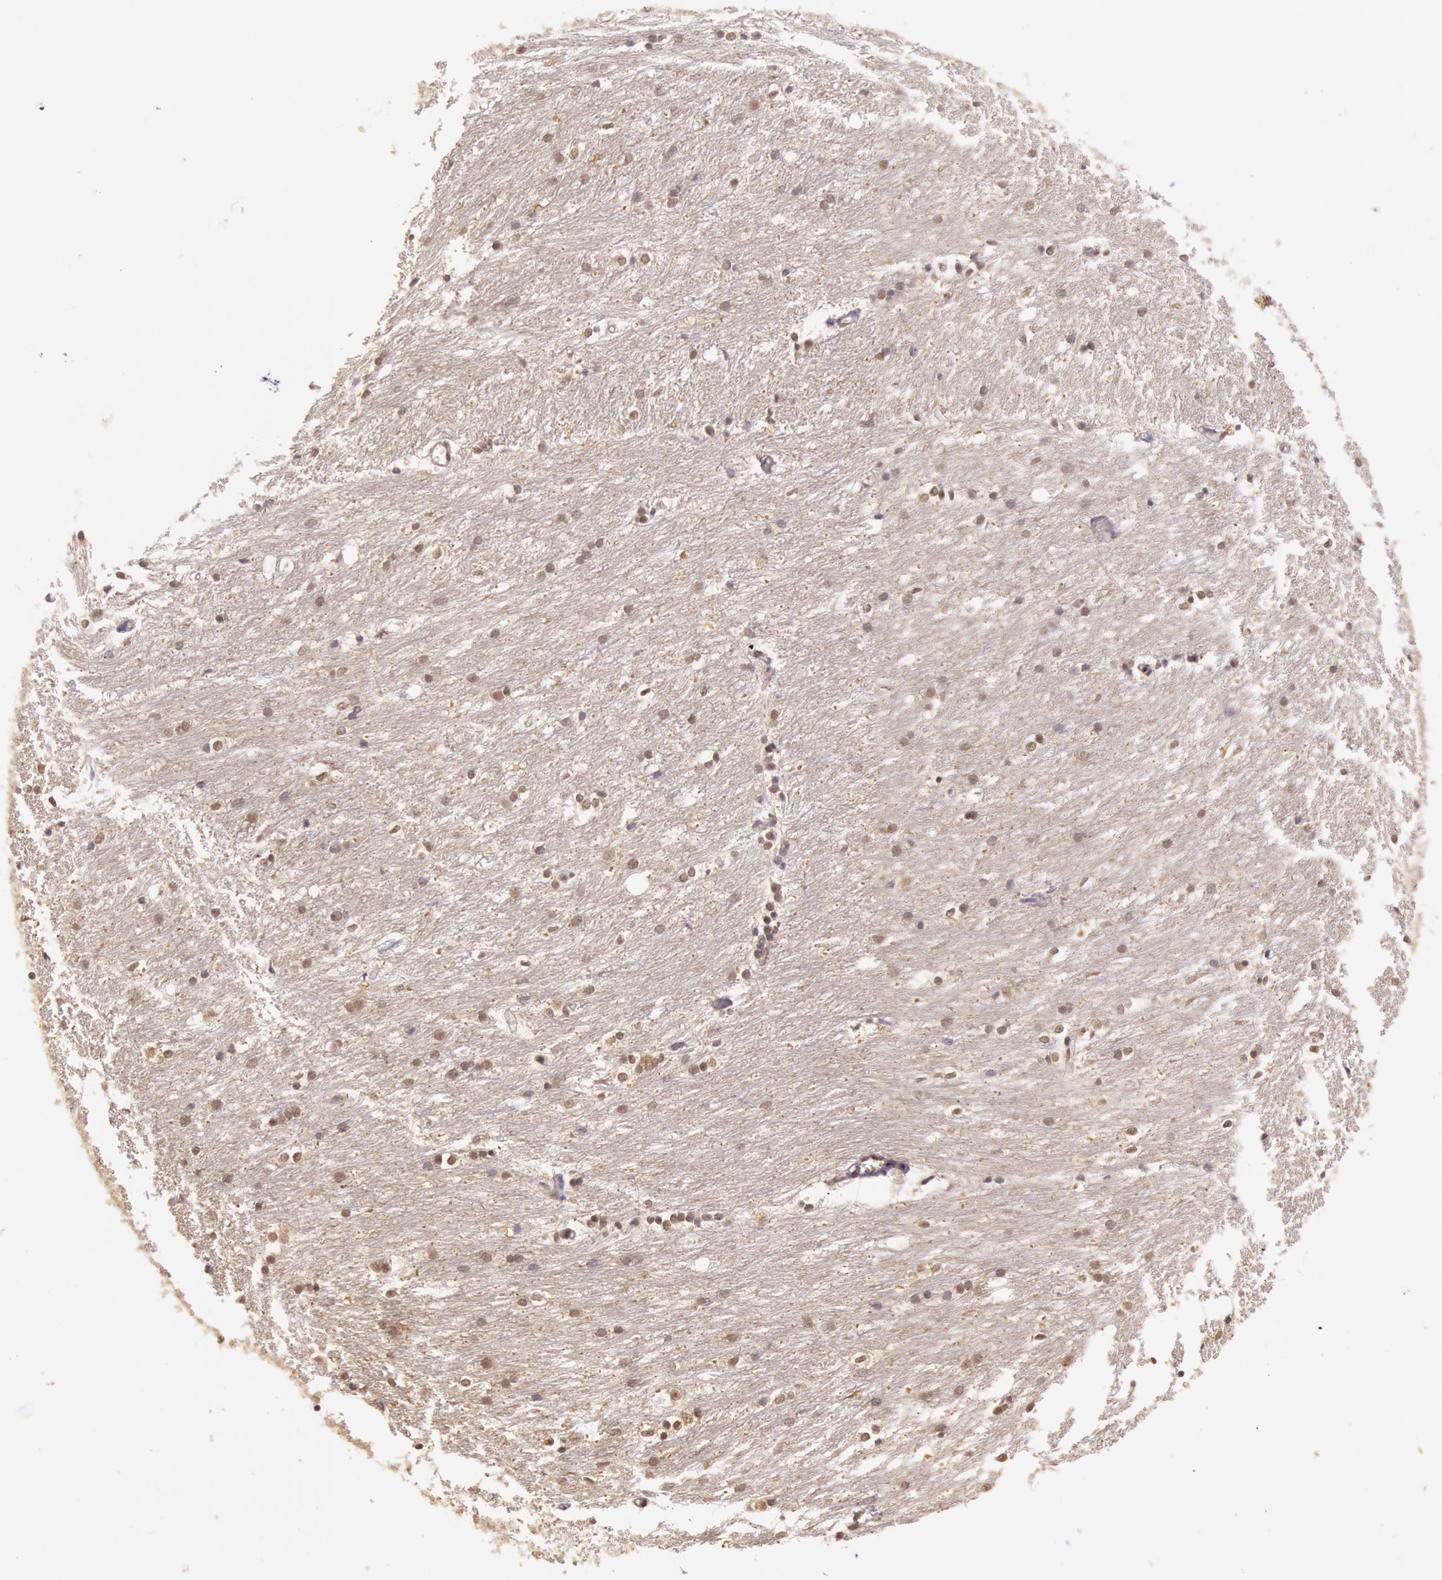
{"staining": {"intensity": "moderate", "quantity": "25%-75%", "location": "nuclear"}, "tissue": "caudate", "cell_type": "Glial cells", "image_type": "normal", "snomed": [{"axis": "morphology", "description": "Normal tissue, NOS"}, {"axis": "topography", "description": "Lateral ventricle wall"}], "caption": "Protein staining shows moderate nuclear positivity in approximately 25%-75% of glial cells in unremarkable caudate.", "gene": "RTL10", "patient": {"sex": "female", "age": 19}}